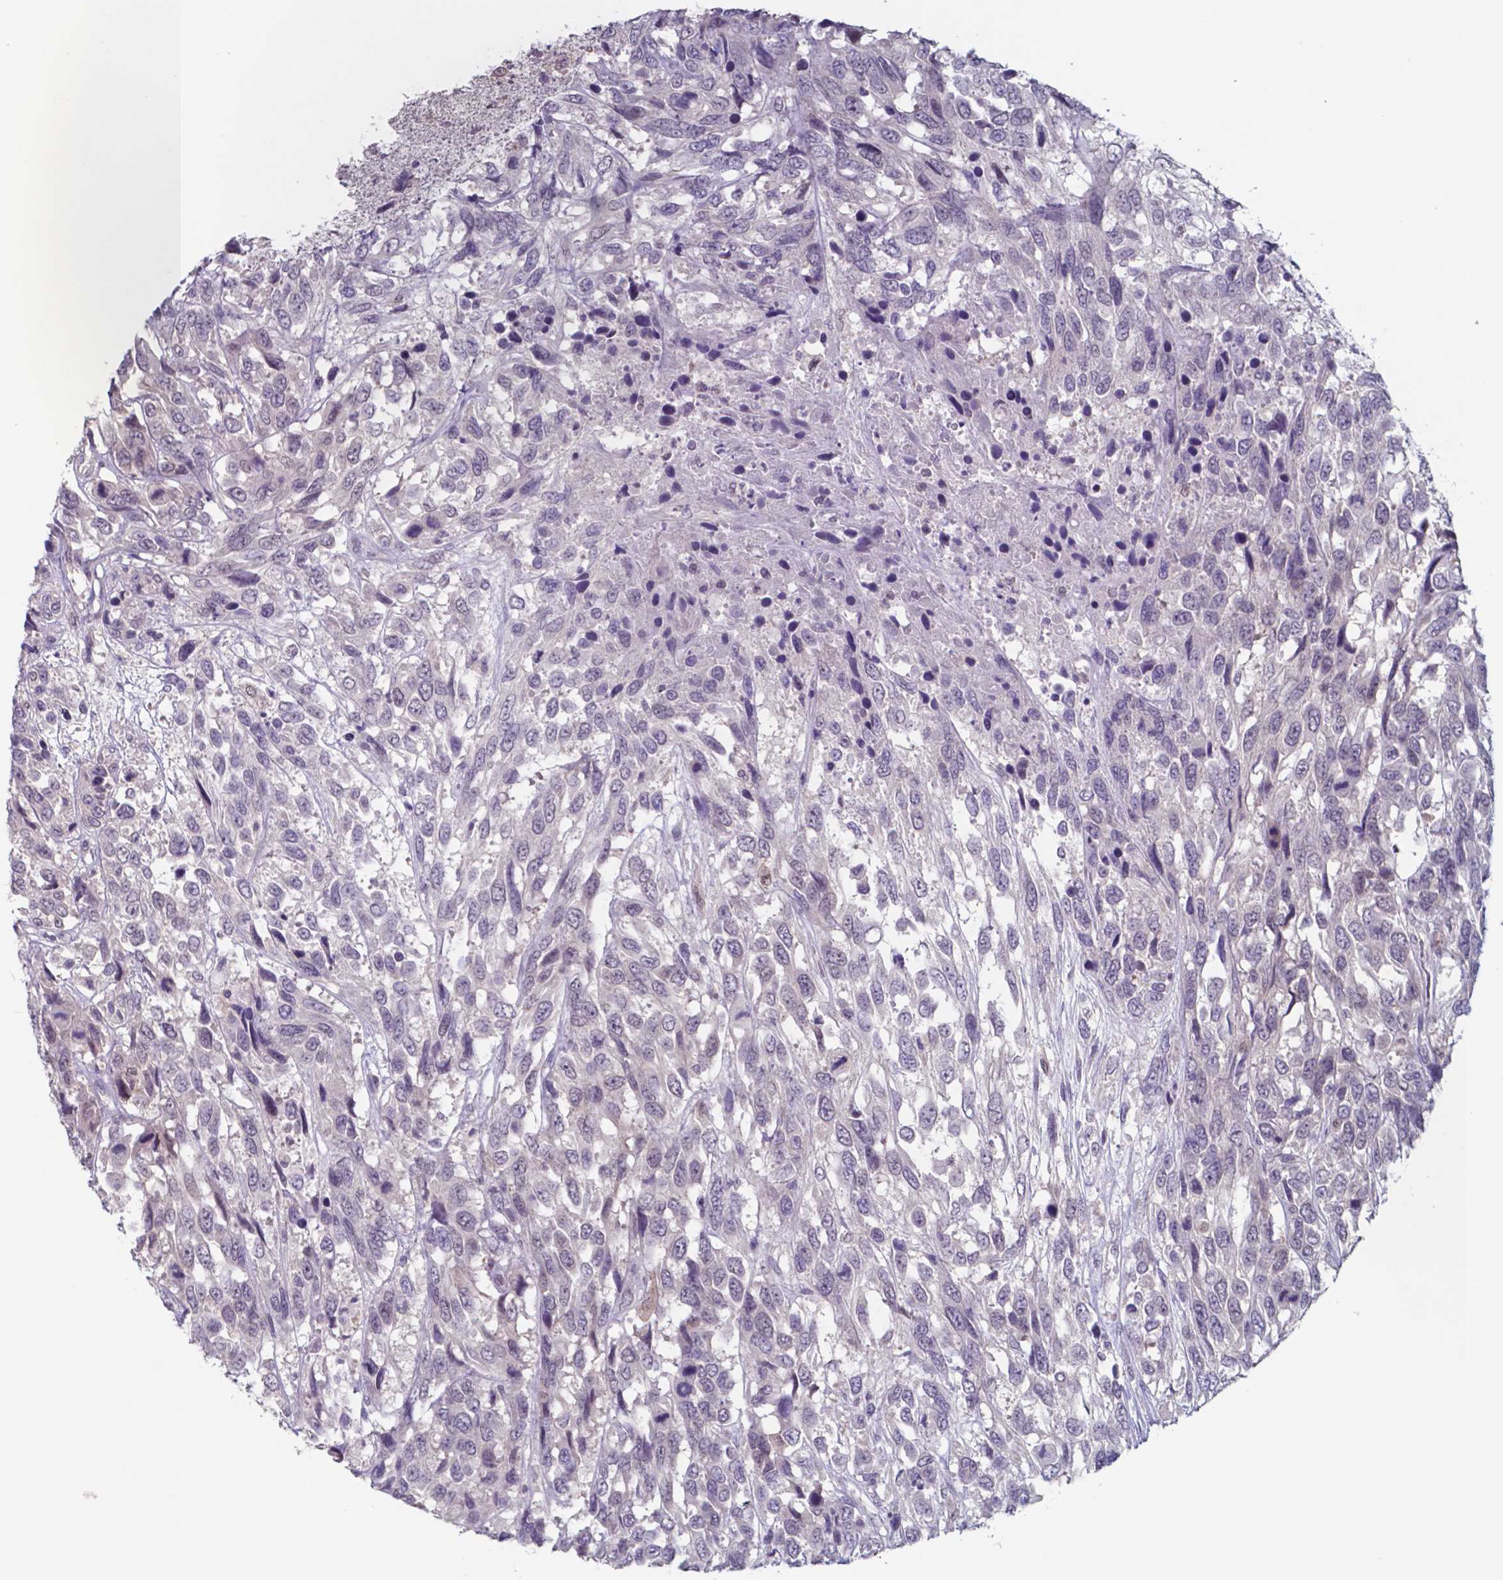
{"staining": {"intensity": "negative", "quantity": "none", "location": "none"}, "tissue": "urothelial cancer", "cell_type": "Tumor cells", "image_type": "cancer", "snomed": [{"axis": "morphology", "description": "Urothelial carcinoma, High grade"}, {"axis": "topography", "description": "Urinary bladder"}], "caption": "Tumor cells show no significant expression in urothelial carcinoma (high-grade).", "gene": "TDP2", "patient": {"sex": "female", "age": 70}}